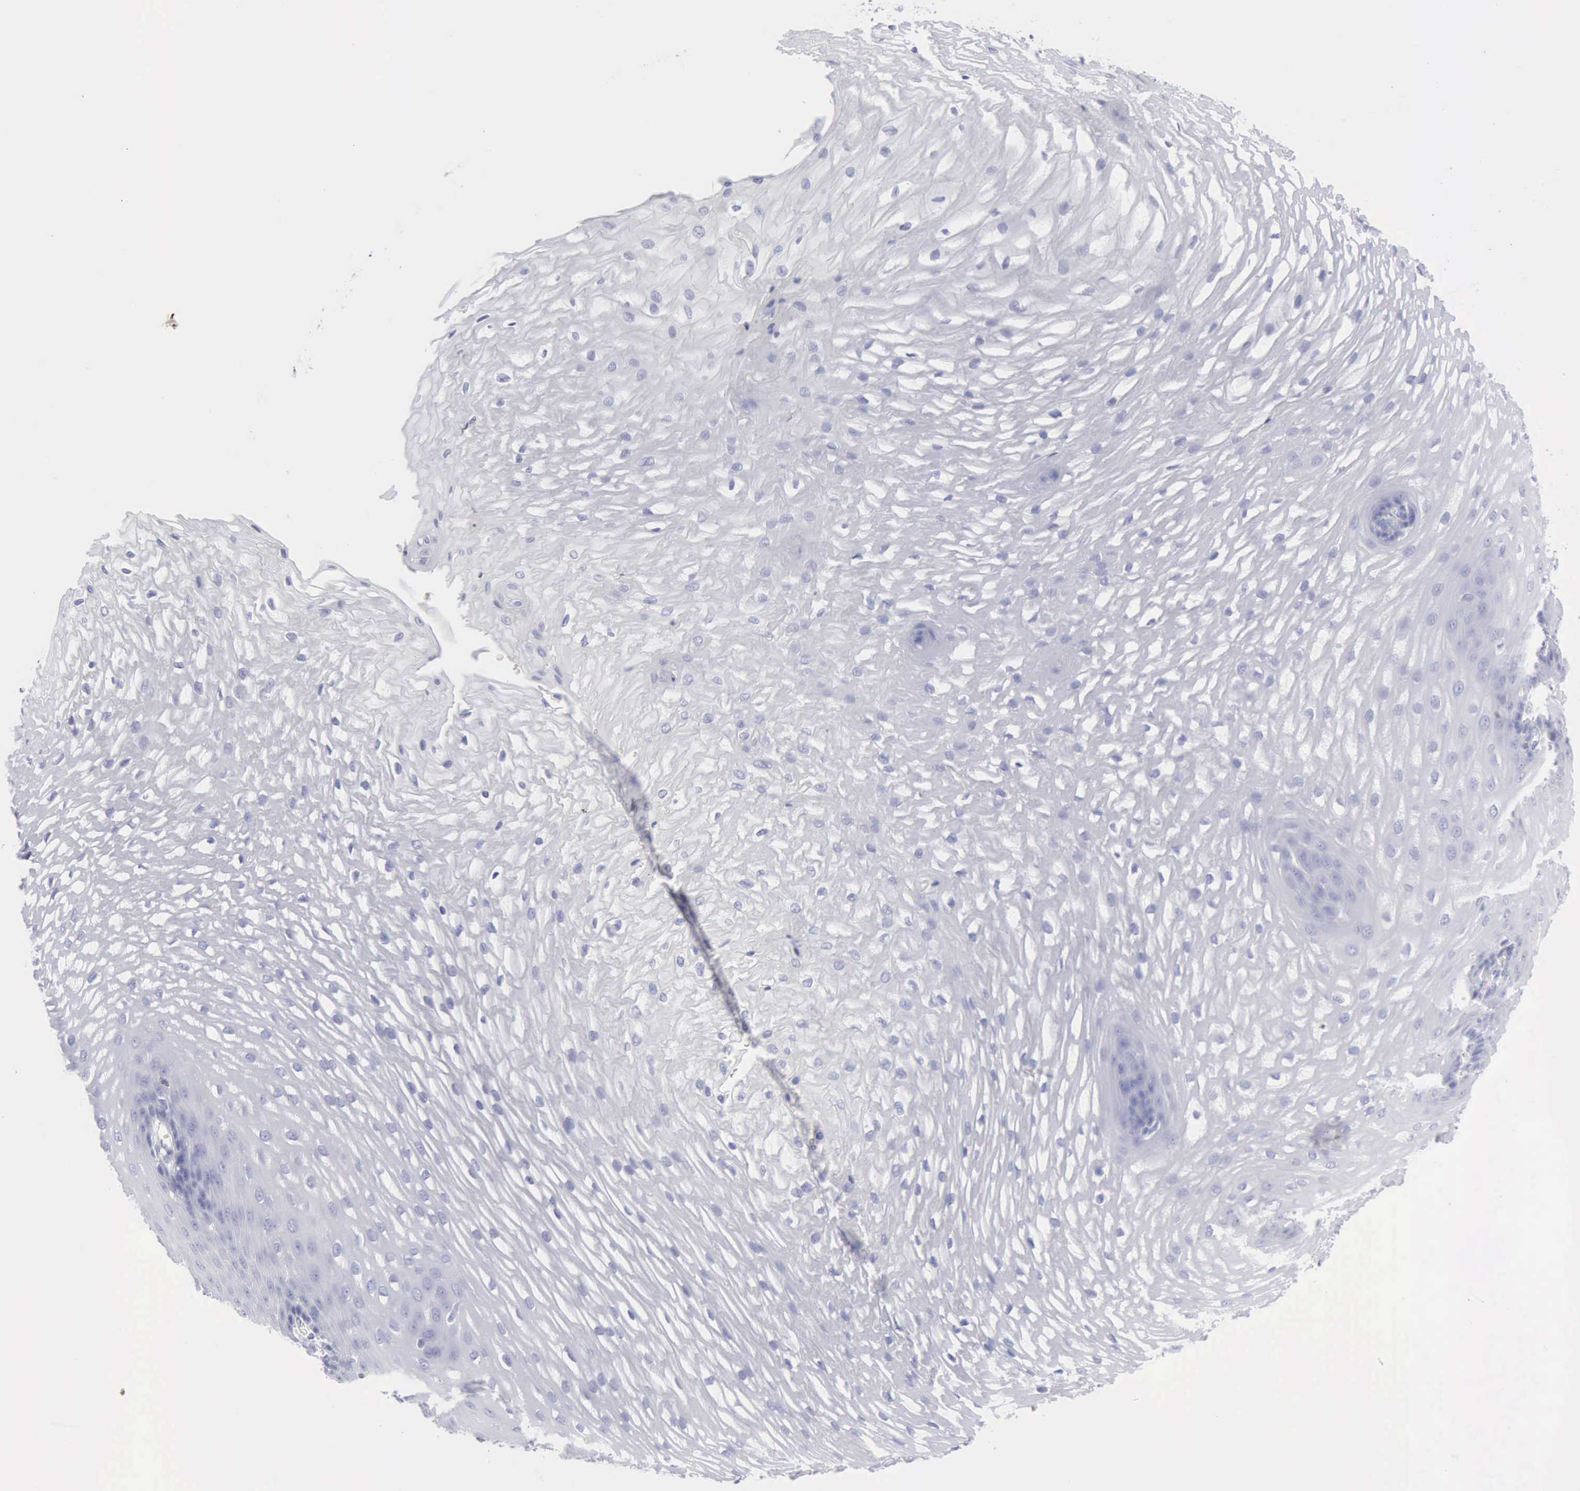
{"staining": {"intensity": "negative", "quantity": "none", "location": "none"}, "tissue": "esophagus", "cell_type": "Squamous epithelial cells", "image_type": "normal", "snomed": [{"axis": "morphology", "description": "Normal tissue, NOS"}, {"axis": "morphology", "description": "Adenocarcinoma, NOS"}, {"axis": "topography", "description": "Esophagus"}, {"axis": "topography", "description": "Stomach"}], "caption": "Protein analysis of normal esophagus reveals no significant expression in squamous epithelial cells. The staining was performed using DAB (3,3'-diaminobenzidine) to visualize the protein expression in brown, while the nuclei were stained in blue with hematoxylin (Magnification: 20x).", "gene": "GZMB", "patient": {"sex": "male", "age": 62}}